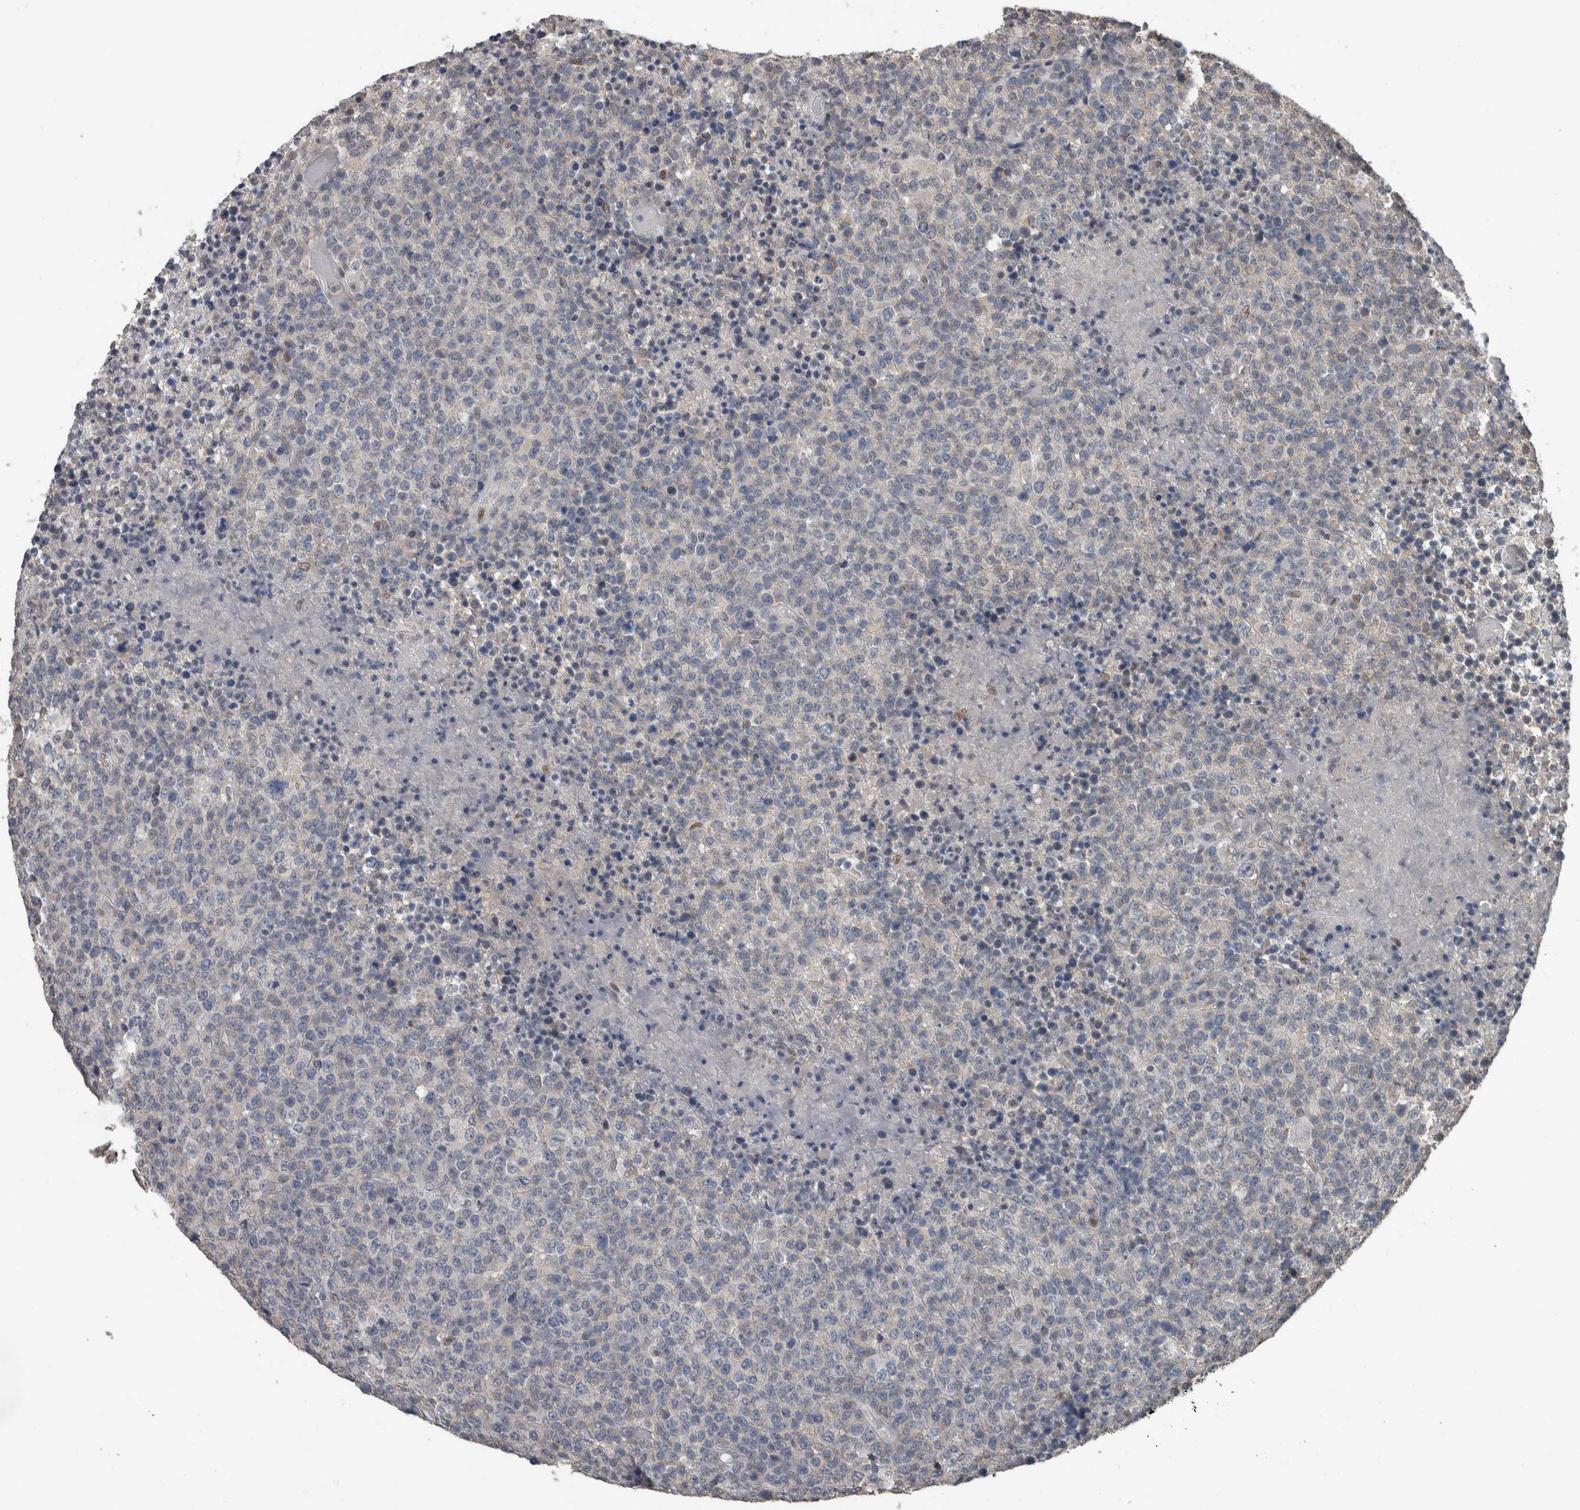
{"staining": {"intensity": "negative", "quantity": "none", "location": "none"}, "tissue": "lymphoma", "cell_type": "Tumor cells", "image_type": "cancer", "snomed": [{"axis": "morphology", "description": "Malignant lymphoma, non-Hodgkin's type, High grade"}, {"axis": "topography", "description": "Lymph node"}], "caption": "Immunohistochemistry micrograph of human high-grade malignant lymphoma, non-Hodgkin's type stained for a protein (brown), which demonstrates no expression in tumor cells. (DAB immunohistochemistry with hematoxylin counter stain).", "gene": "MAFF", "patient": {"sex": "male", "age": 13}}